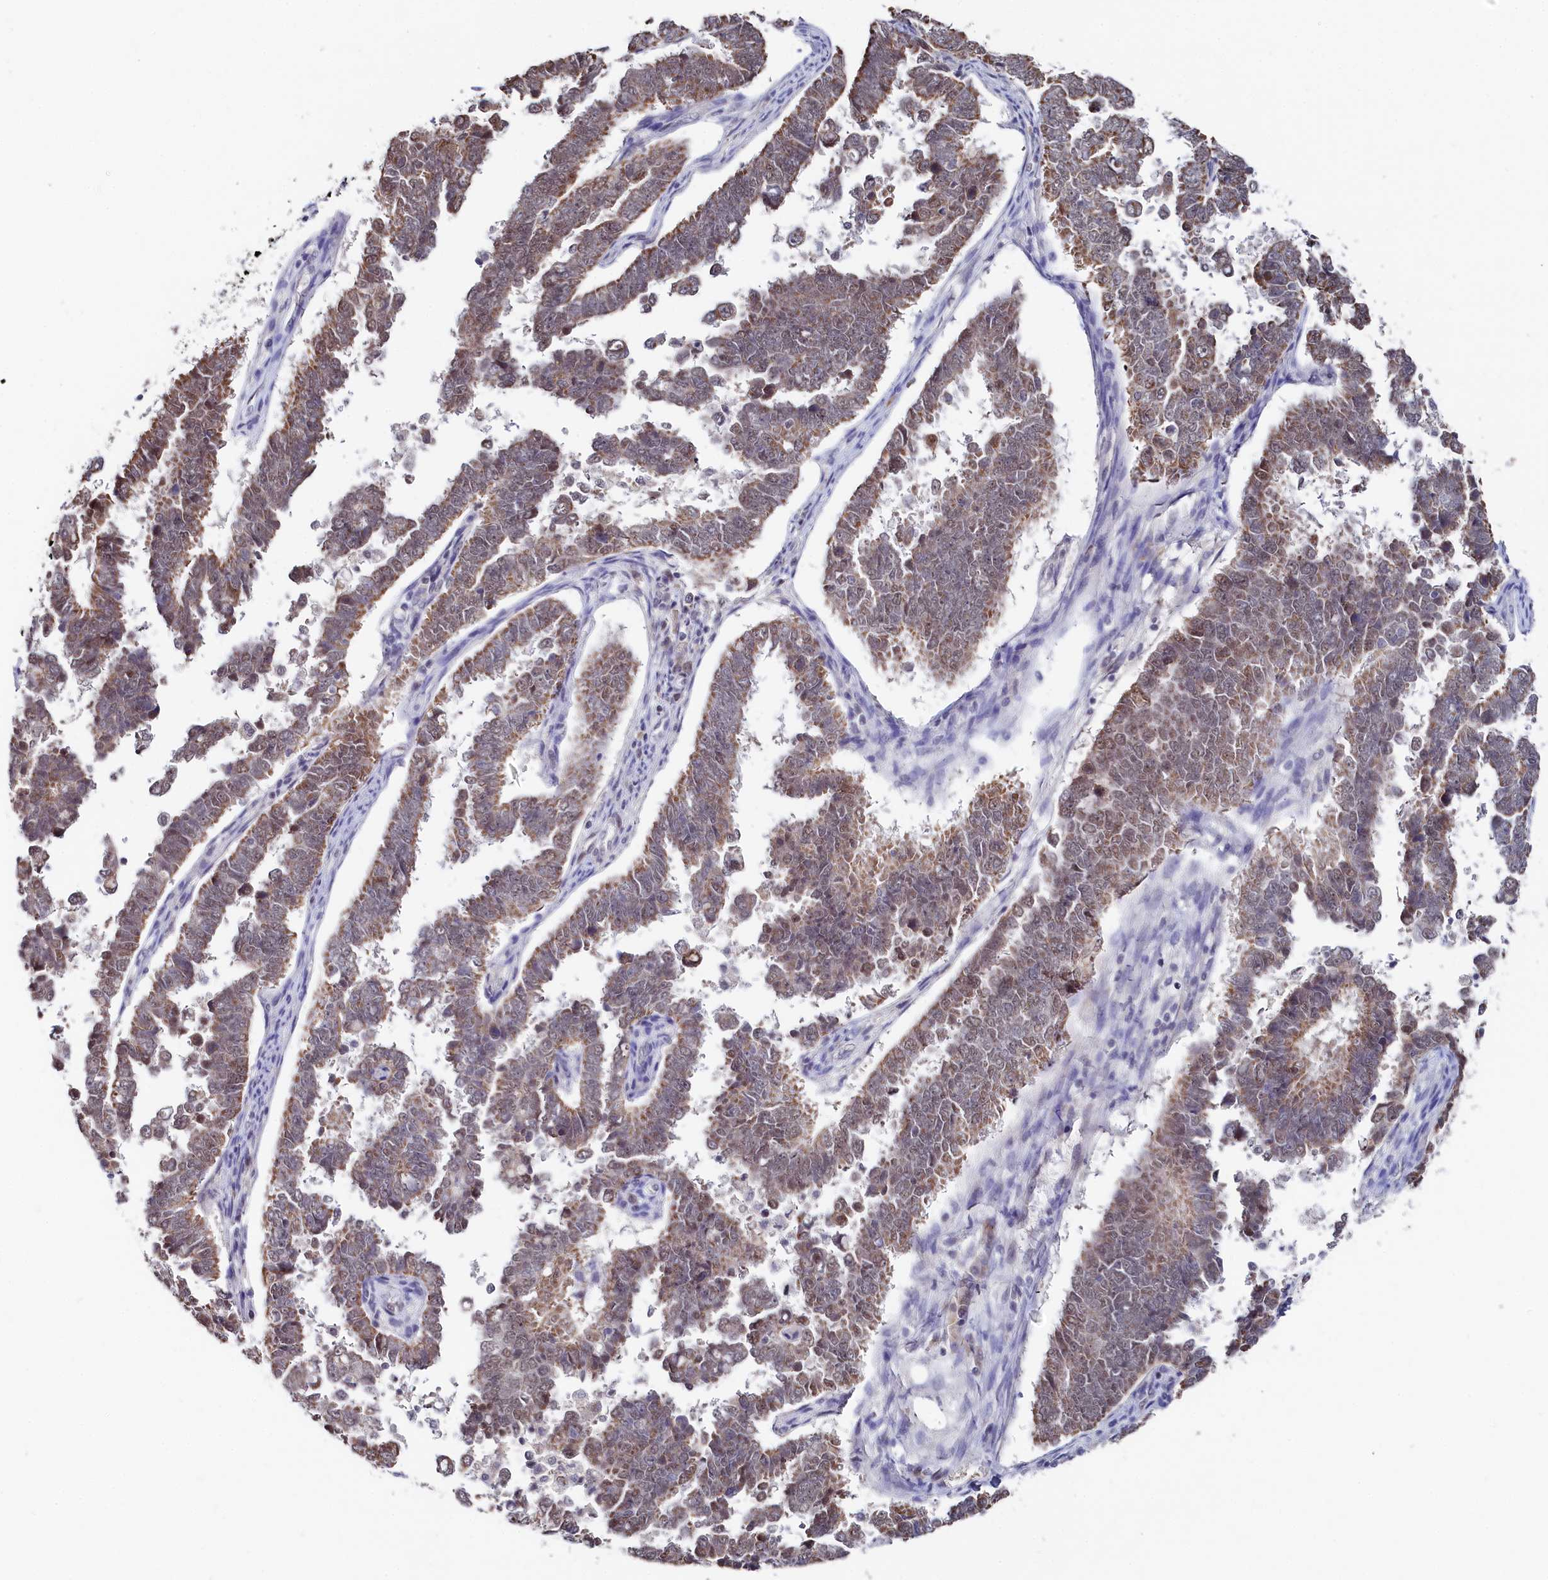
{"staining": {"intensity": "moderate", "quantity": ">75%", "location": "cytoplasmic/membranous,nuclear"}, "tissue": "endometrial cancer", "cell_type": "Tumor cells", "image_type": "cancer", "snomed": [{"axis": "morphology", "description": "Adenocarcinoma, NOS"}, {"axis": "topography", "description": "Endometrium"}], "caption": "Immunohistochemical staining of endometrial cancer exhibits moderate cytoplasmic/membranous and nuclear protein staining in about >75% of tumor cells.", "gene": "TIGD4", "patient": {"sex": "female", "age": 75}}